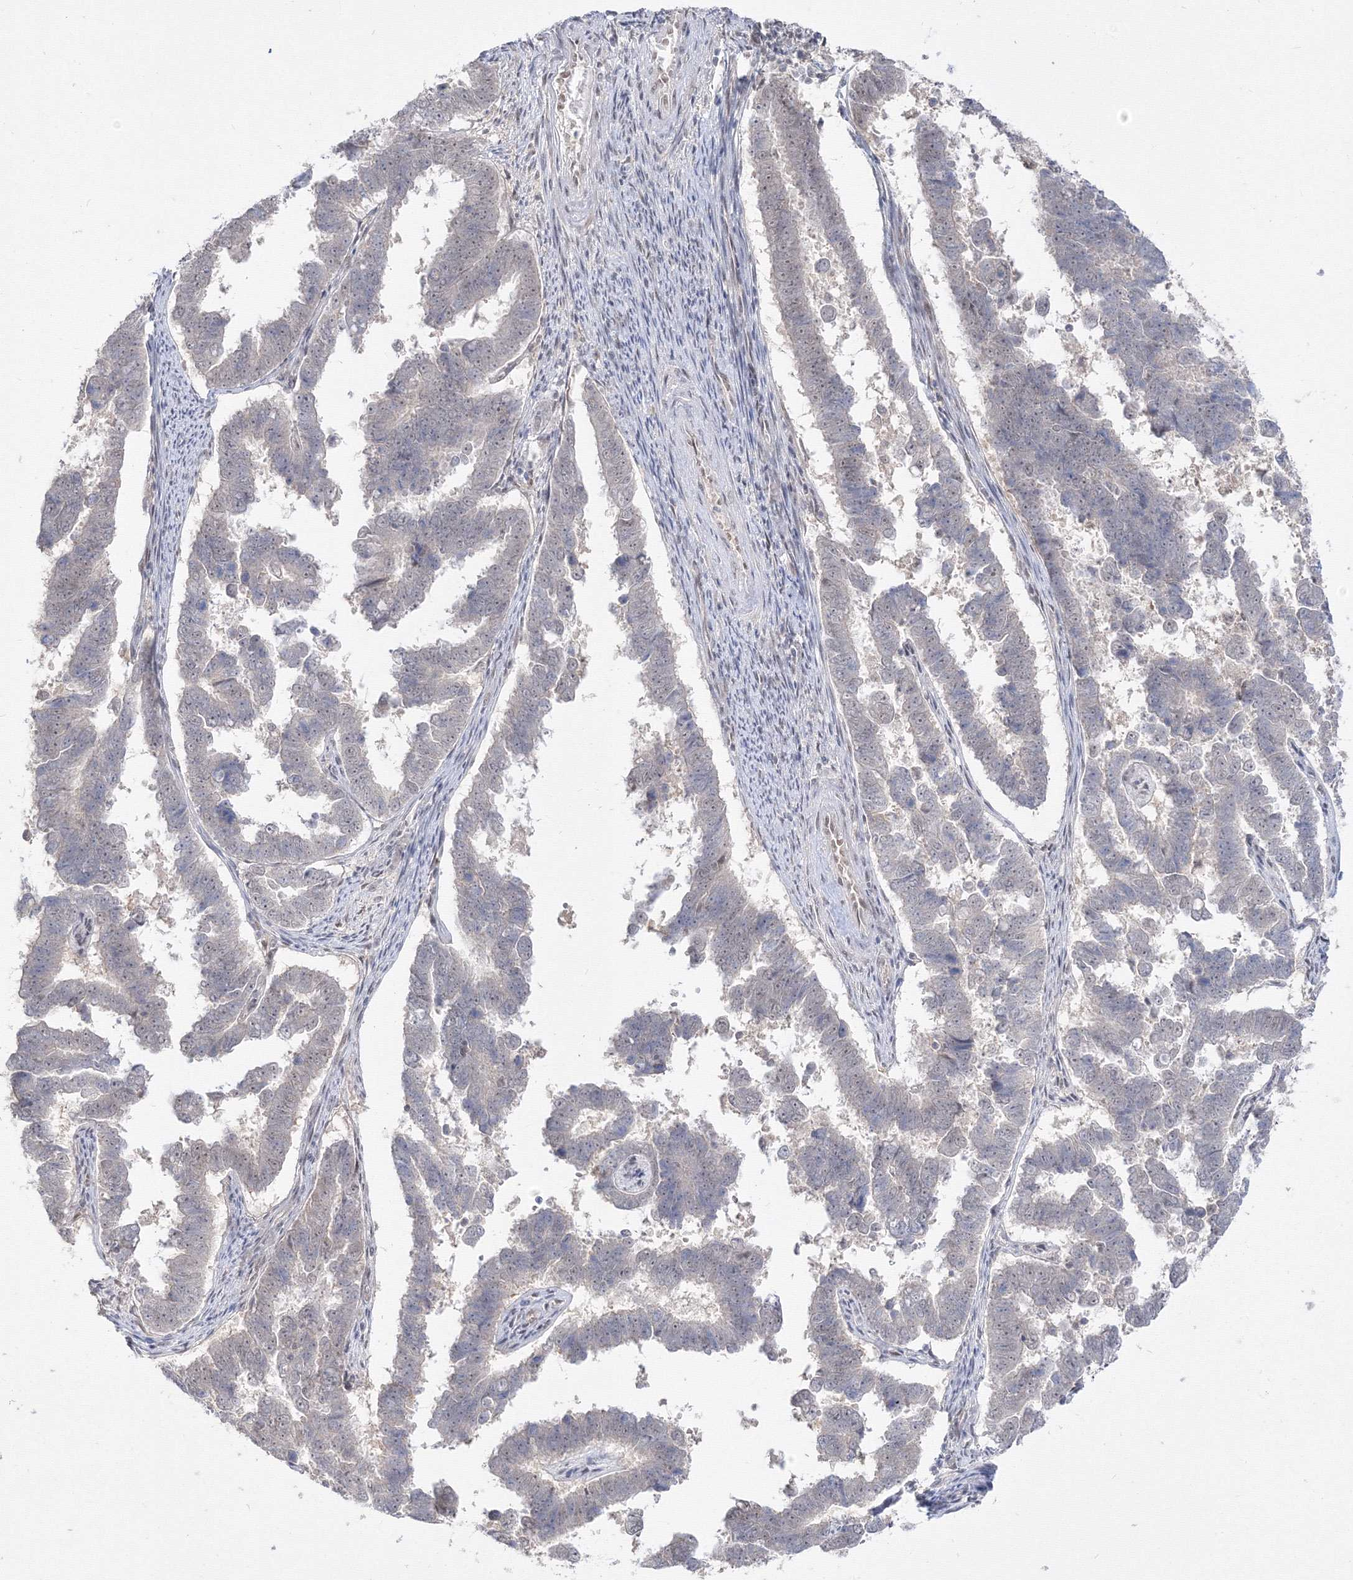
{"staining": {"intensity": "weak", "quantity": "<25%", "location": "nuclear"}, "tissue": "endometrial cancer", "cell_type": "Tumor cells", "image_type": "cancer", "snomed": [{"axis": "morphology", "description": "Adenocarcinoma, NOS"}, {"axis": "topography", "description": "Endometrium"}], "caption": "Tumor cells show no significant protein expression in endometrial adenocarcinoma.", "gene": "COPS4", "patient": {"sex": "female", "age": 75}}